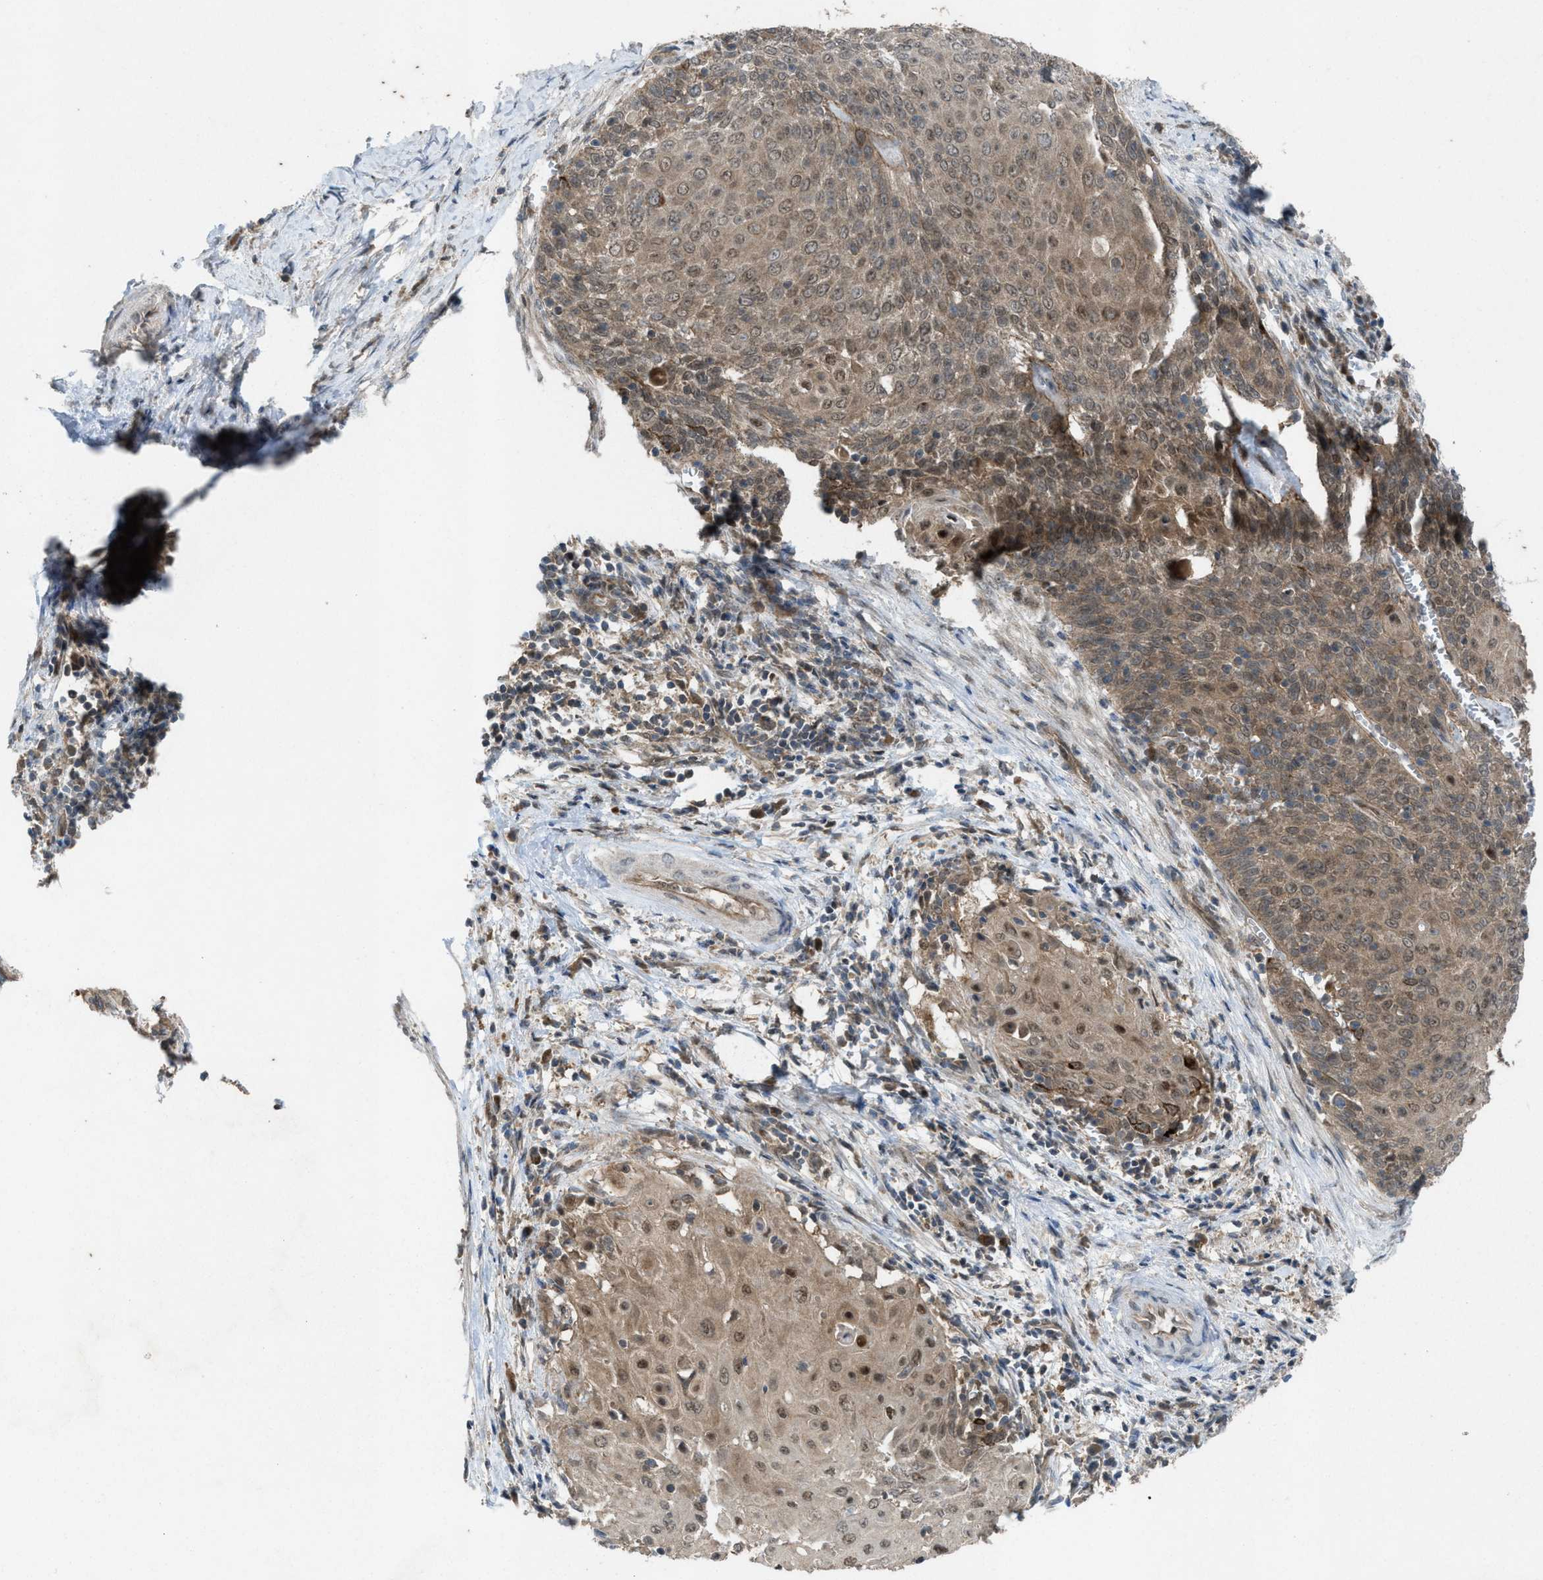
{"staining": {"intensity": "moderate", "quantity": ">75%", "location": "cytoplasmic/membranous"}, "tissue": "cervical cancer", "cell_type": "Tumor cells", "image_type": "cancer", "snomed": [{"axis": "morphology", "description": "Squamous cell carcinoma, NOS"}, {"axis": "topography", "description": "Cervix"}], "caption": "IHC of cervical cancer (squamous cell carcinoma) shows medium levels of moderate cytoplasmic/membranous expression in approximately >75% of tumor cells.", "gene": "PLAA", "patient": {"sex": "female", "age": 39}}